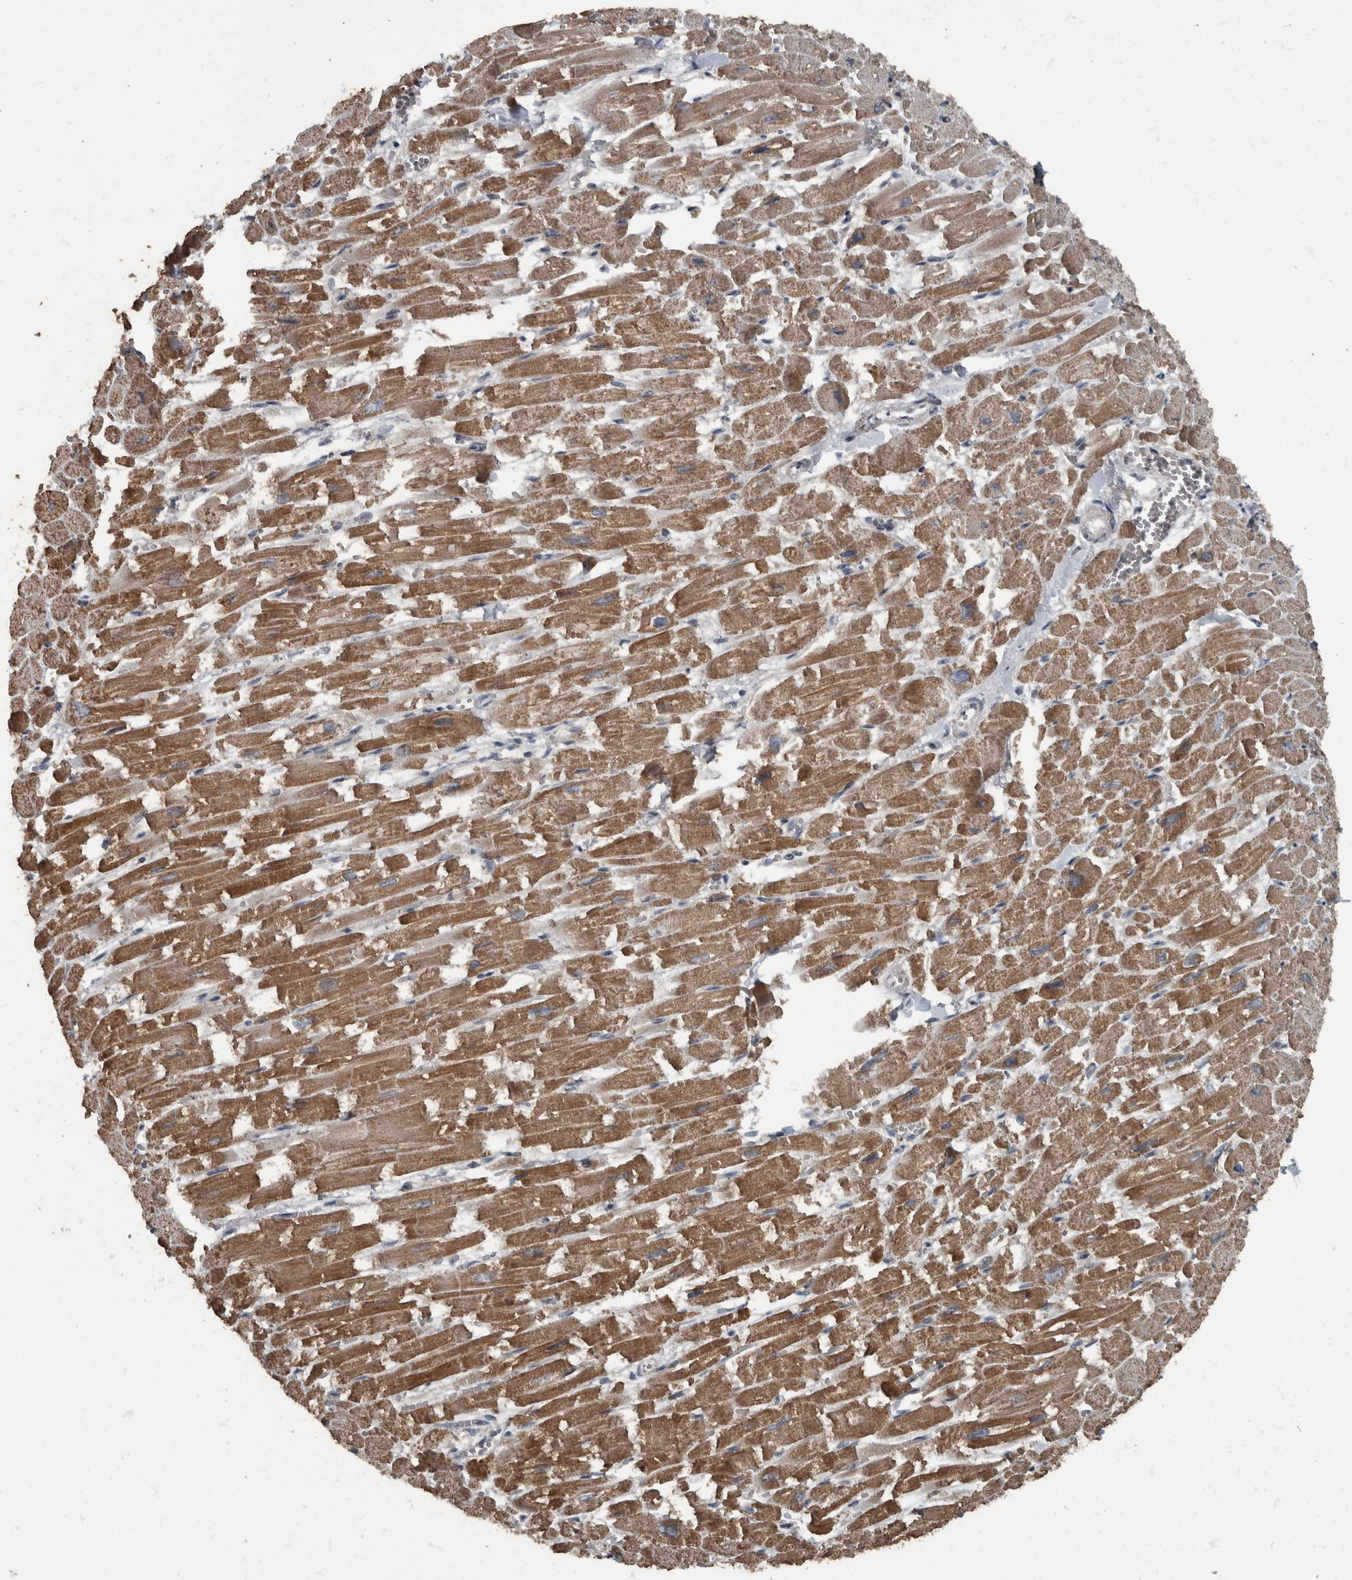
{"staining": {"intensity": "moderate", "quantity": ">75%", "location": "cytoplasmic/membranous"}, "tissue": "heart muscle", "cell_type": "Cardiomyocytes", "image_type": "normal", "snomed": [{"axis": "morphology", "description": "Normal tissue, NOS"}, {"axis": "topography", "description": "Heart"}], "caption": "Approximately >75% of cardiomyocytes in unremarkable human heart muscle display moderate cytoplasmic/membranous protein expression as visualized by brown immunohistochemical staining.", "gene": "RABGGTB", "patient": {"sex": "male", "age": 54}}